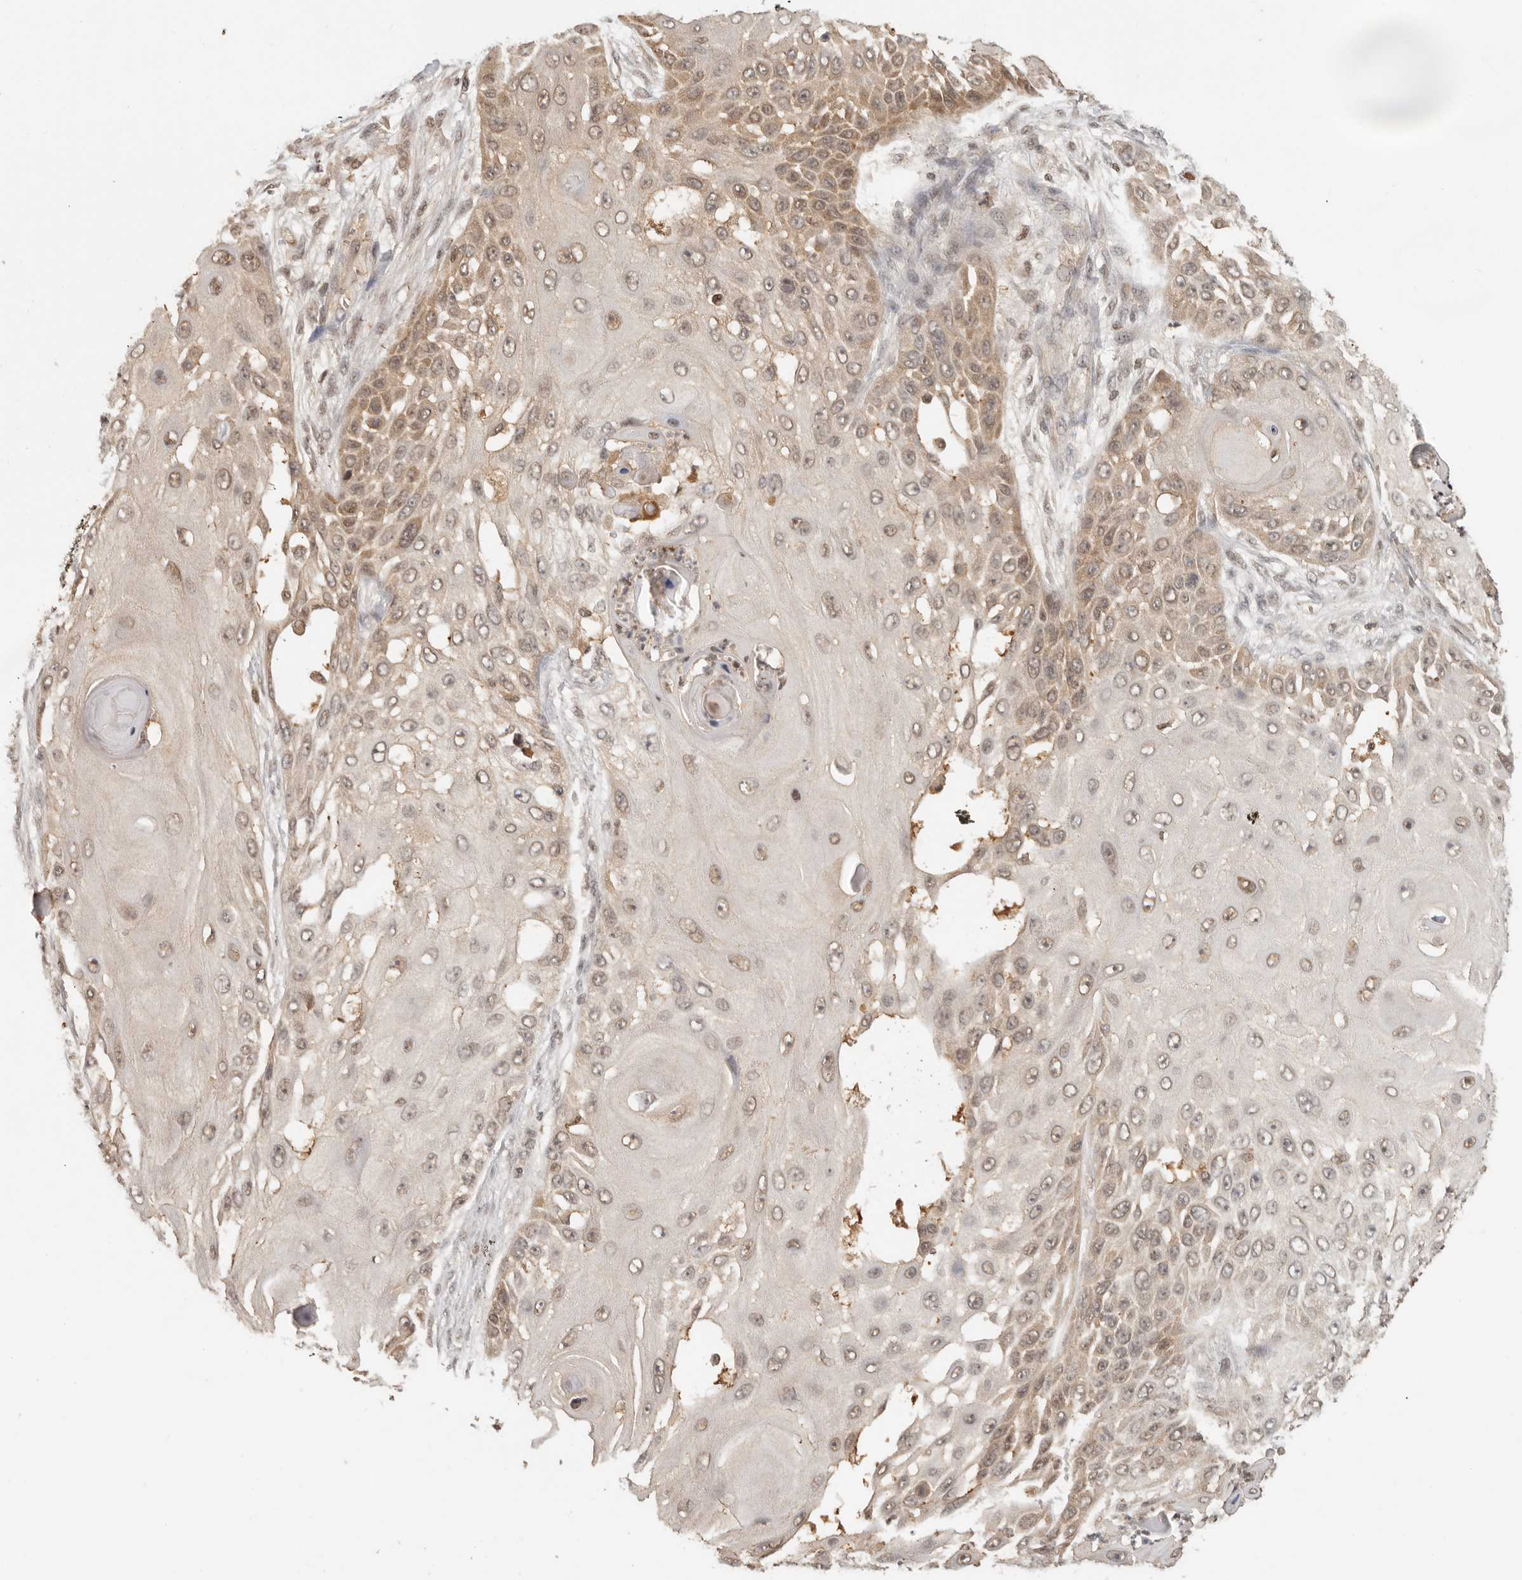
{"staining": {"intensity": "weak", "quantity": "25%-75%", "location": "nuclear"}, "tissue": "skin cancer", "cell_type": "Tumor cells", "image_type": "cancer", "snomed": [{"axis": "morphology", "description": "Squamous cell carcinoma, NOS"}, {"axis": "topography", "description": "Skin"}], "caption": "High-magnification brightfield microscopy of squamous cell carcinoma (skin) stained with DAB (brown) and counterstained with hematoxylin (blue). tumor cells exhibit weak nuclear positivity is appreciated in about25%-75% of cells.", "gene": "PSMA5", "patient": {"sex": "female", "age": 44}}